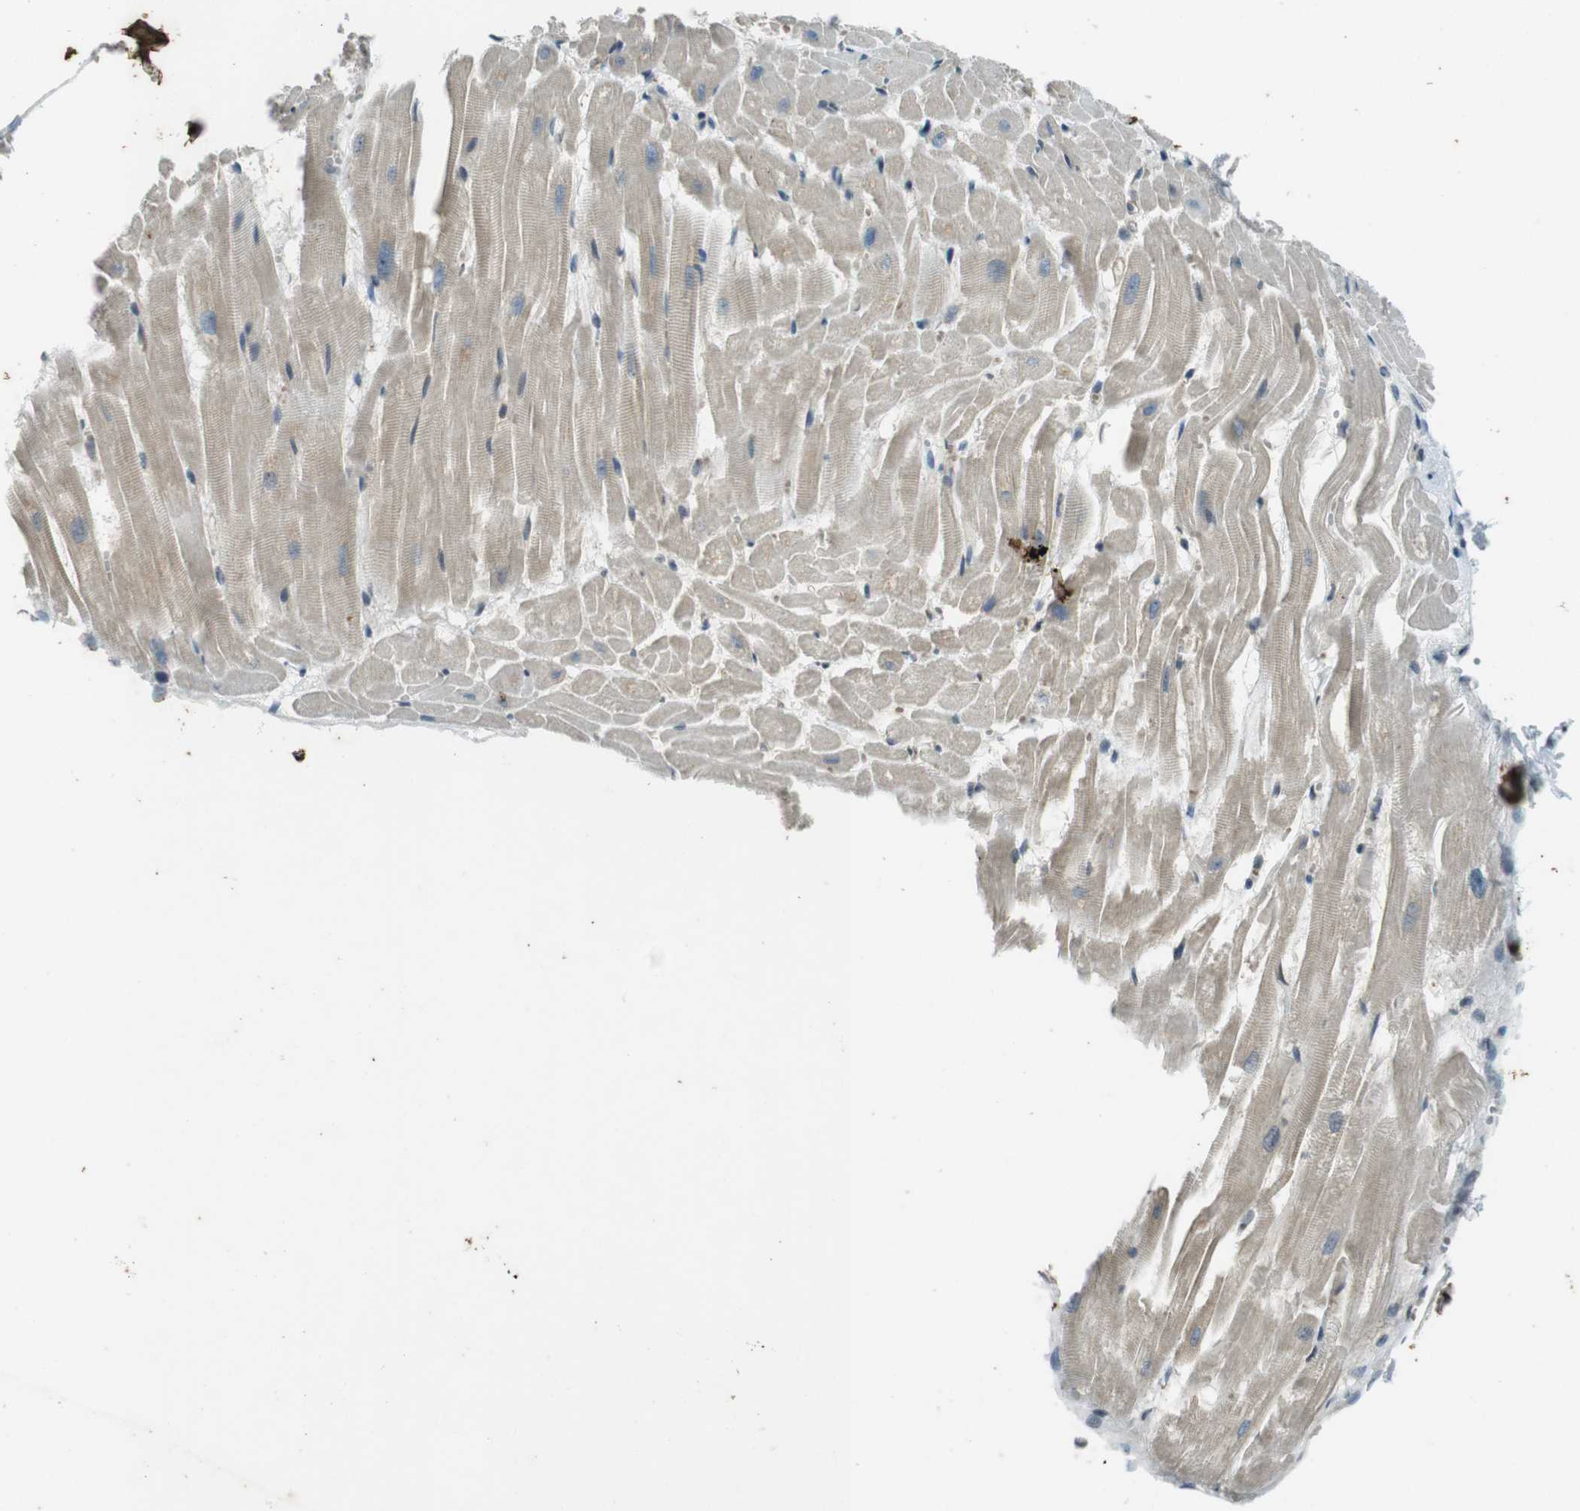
{"staining": {"intensity": "negative", "quantity": "none", "location": "none"}, "tissue": "heart muscle", "cell_type": "Cardiomyocytes", "image_type": "normal", "snomed": [{"axis": "morphology", "description": "Normal tissue, NOS"}, {"axis": "topography", "description": "Heart"}], "caption": "This is an immunohistochemistry (IHC) histopathology image of normal heart muscle. There is no positivity in cardiomyocytes.", "gene": "ZYX", "patient": {"sex": "female", "age": 19}}